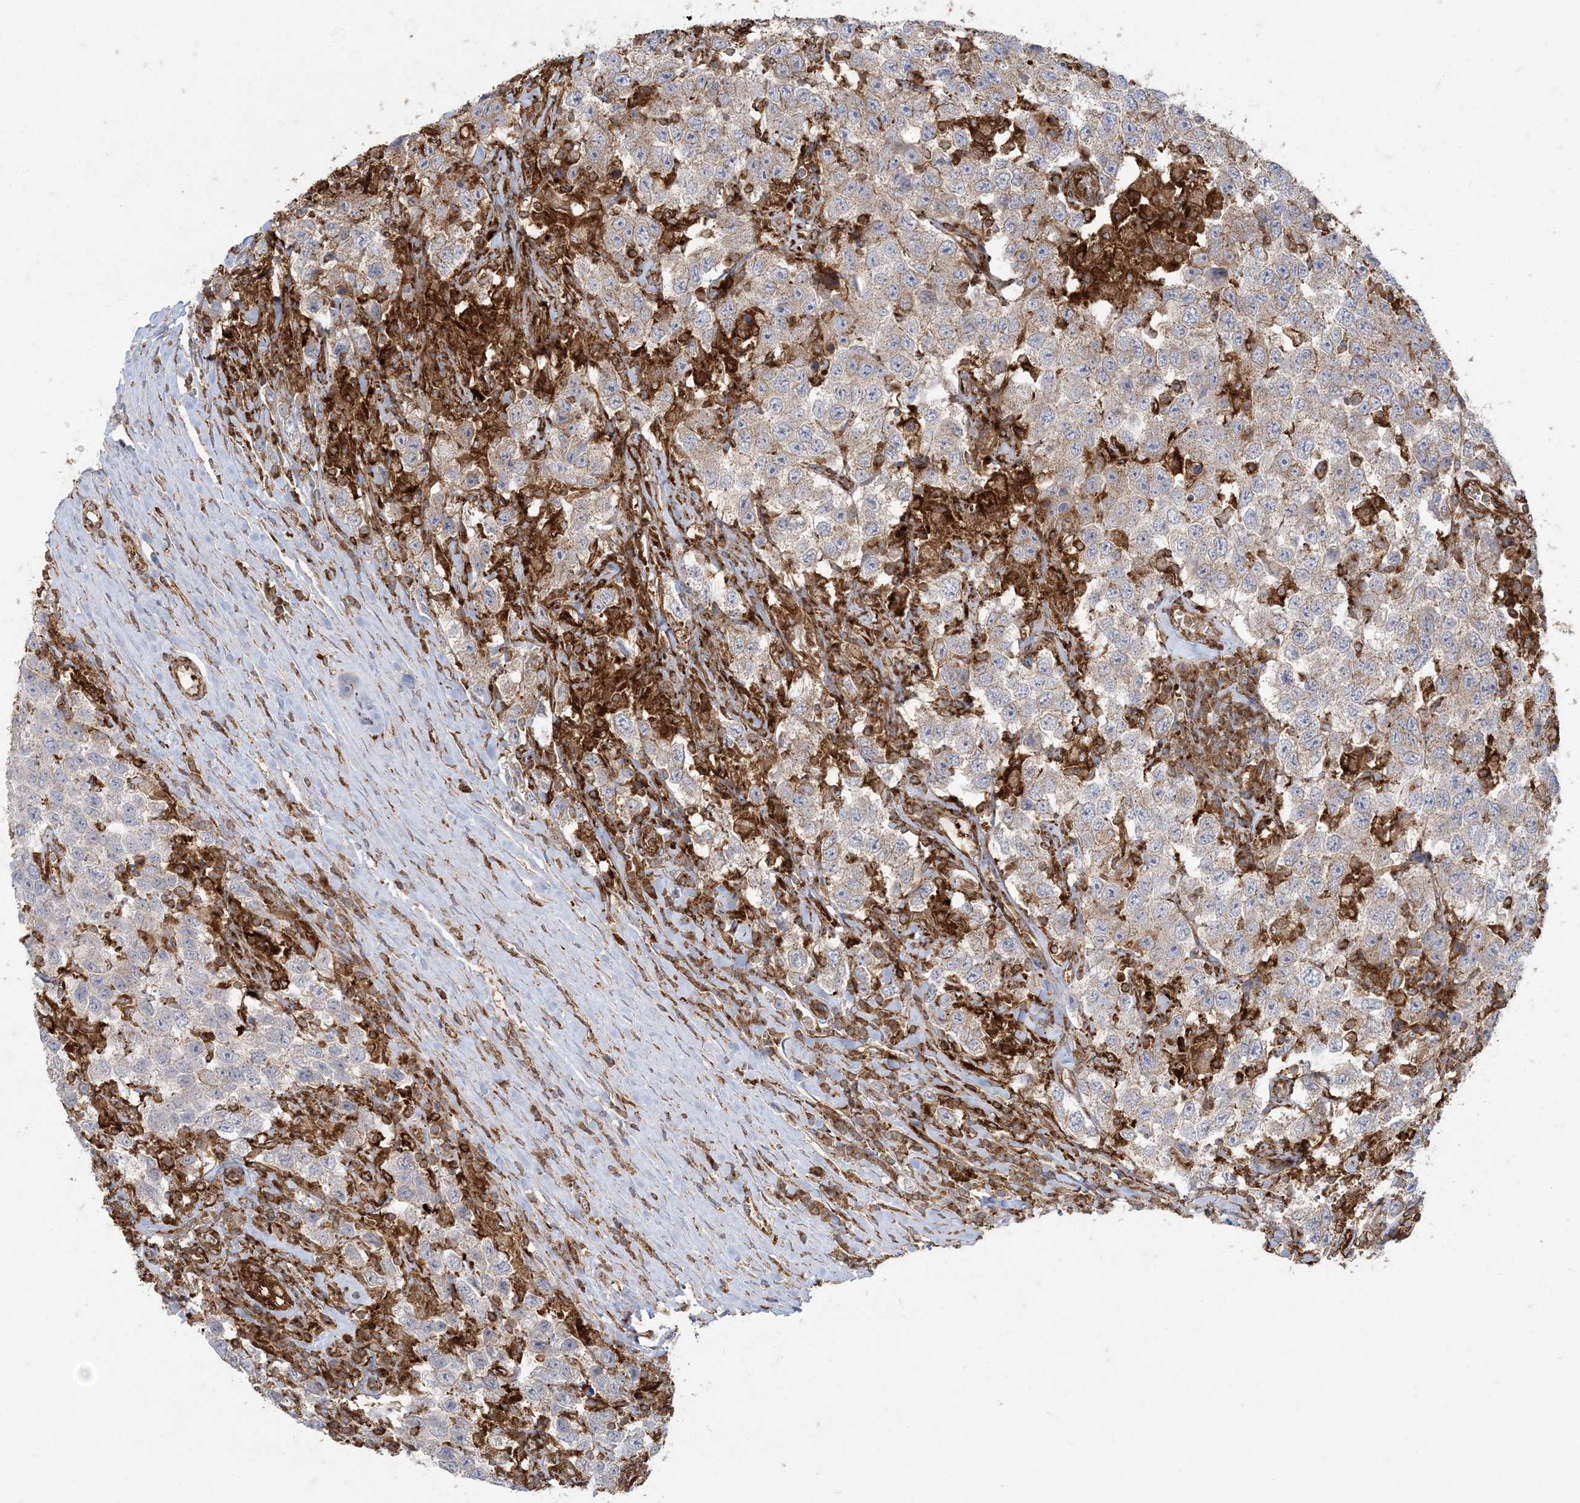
{"staining": {"intensity": "weak", "quantity": ">75%", "location": "cytoplasmic/membranous"}, "tissue": "testis cancer", "cell_type": "Tumor cells", "image_type": "cancer", "snomed": [{"axis": "morphology", "description": "Seminoma, NOS"}, {"axis": "topography", "description": "Testis"}], "caption": "Immunohistochemistry (IHC) (DAB) staining of human testis cancer shows weak cytoplasmic/membranous protein expression in approximately >75% of tumor cells. Using DAB (brown) and hematoxylin (blue) stains, captured at high magnification using brightfield microscopy.", "gene": "DERL3", "patient": {"sex": "male", "age": 41}}